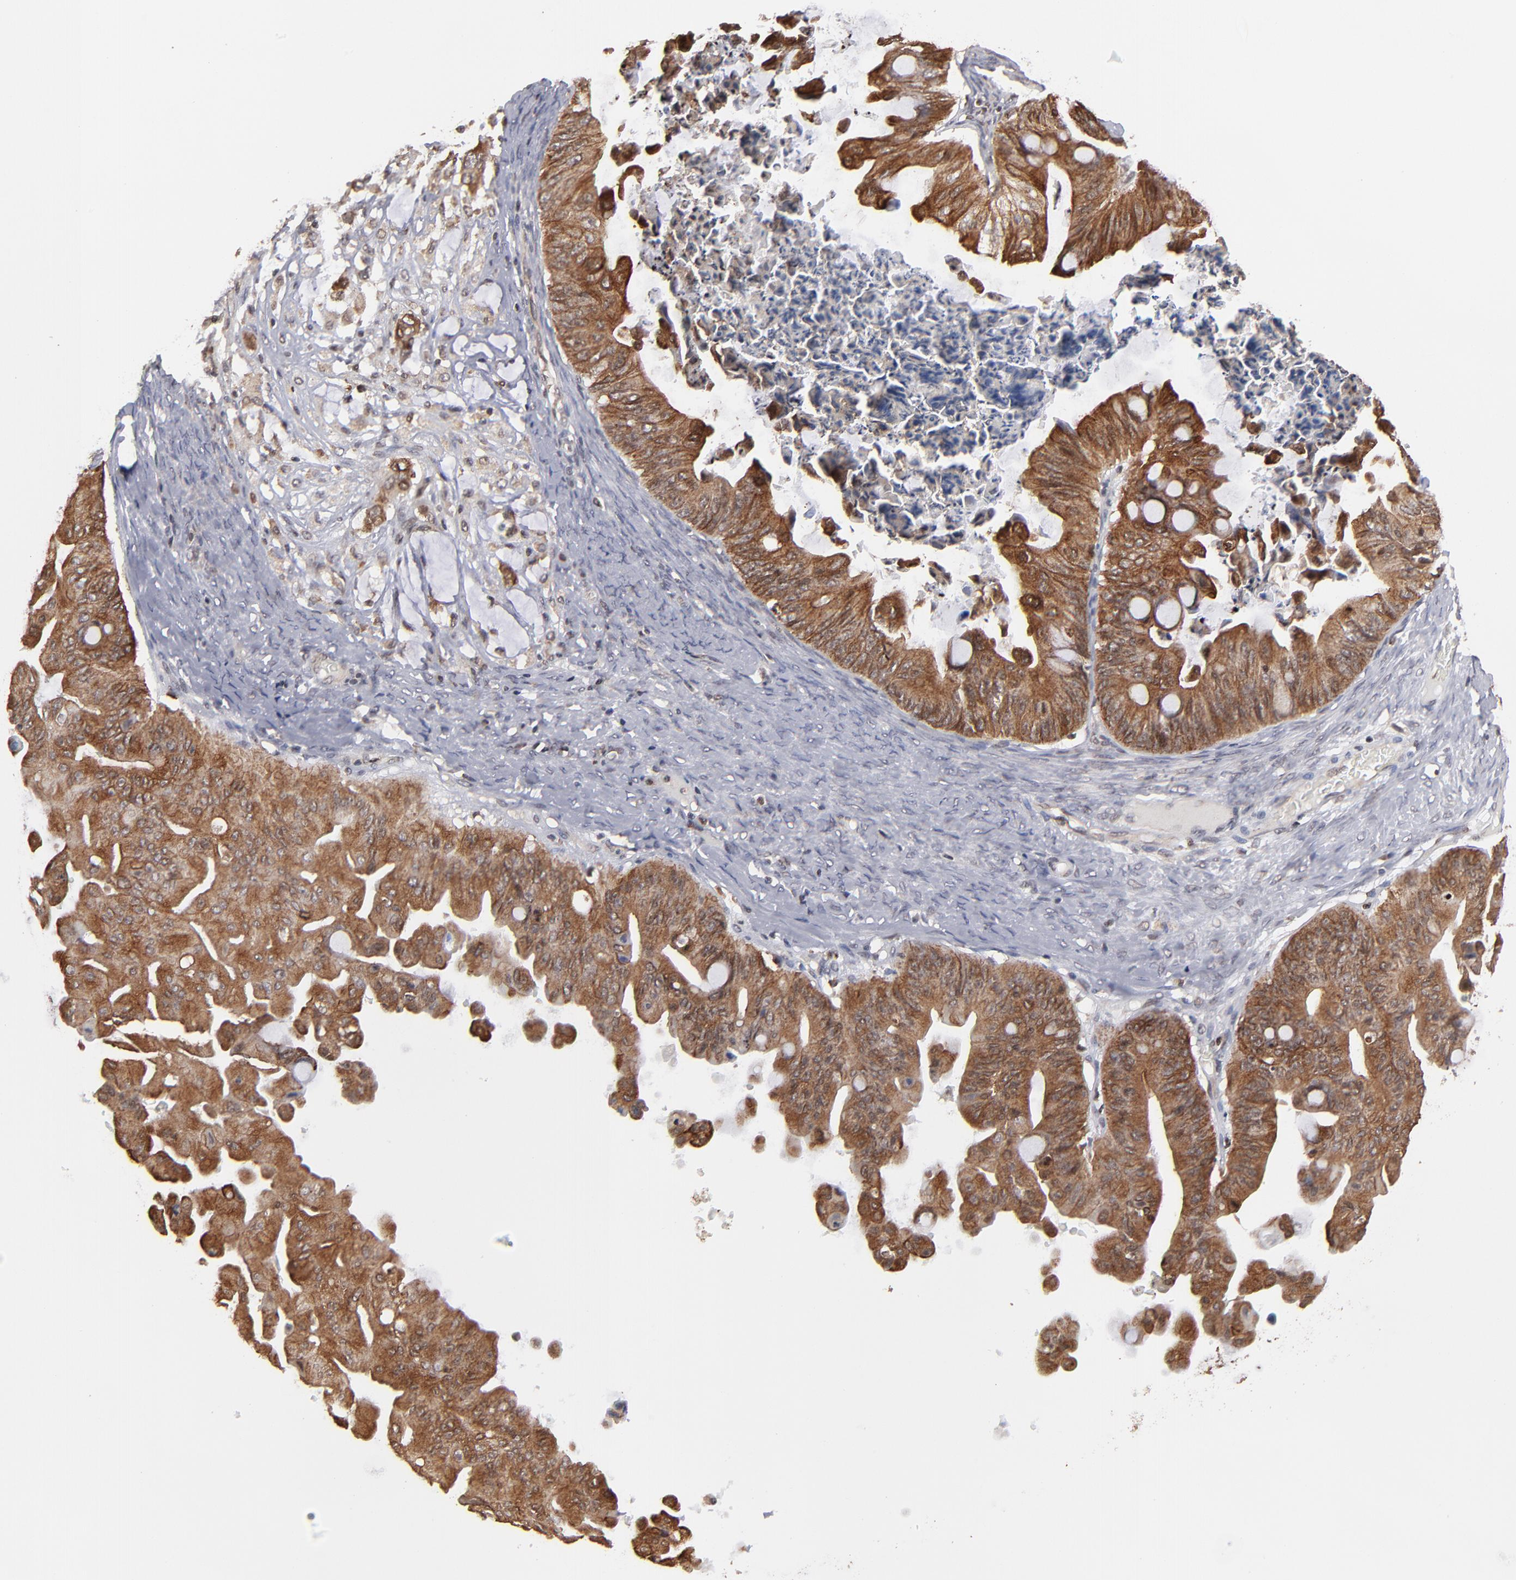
{"staining": {"intensity": "strong", "quantity": ">75%", "location": "cytoplasmic/membranous,nuclear"}, "tissue": "ovarian cancer", "cell_type": "Tumor cells", "image_type": "cancer", "snomed": [{"axis": "morphology", "description": "Cystadenocarcinoma, mucinous, NOS"}, {"axis": "topography", "description": "Ovary"}], "caption": "The histopathology image exhibits staining of ovarian cancer, revealing strong cytoplasmic/membranous and nuclear protein expression (brown color) within tumor cells. (Brightfield microscopy of DAB IHC at high magnification).", "gene": "RGS6", "patient": {"sex": "female", "age": 37}}